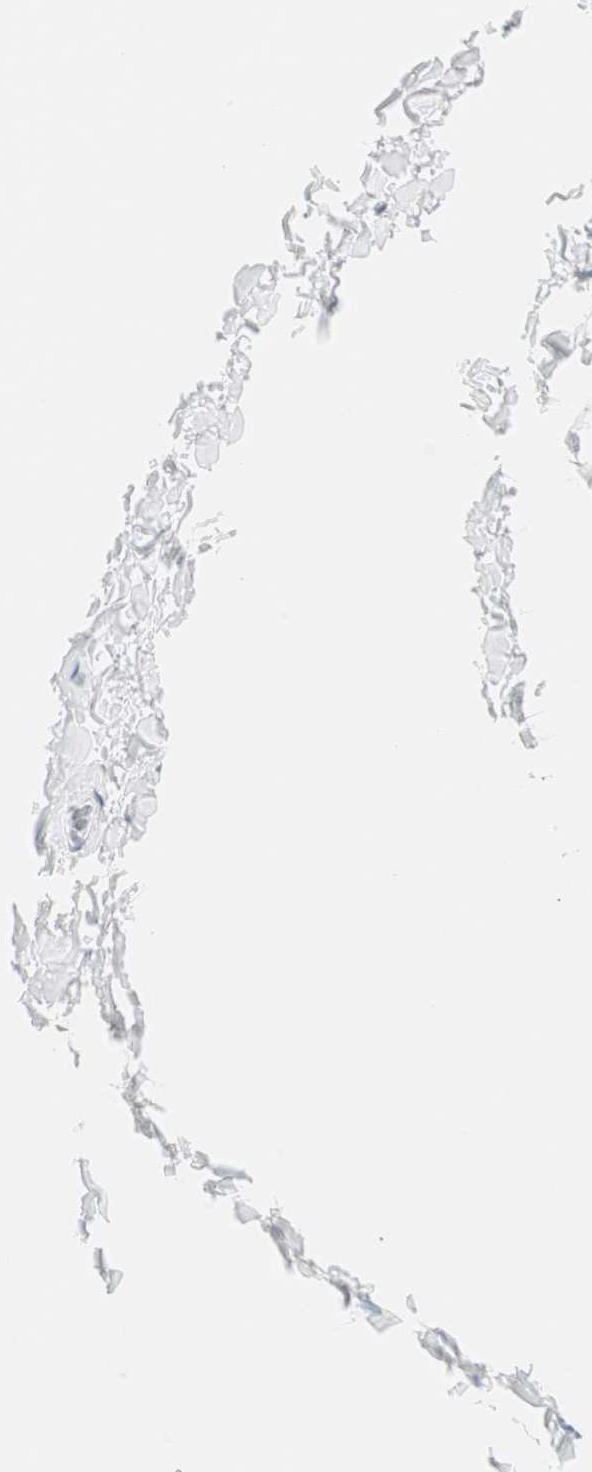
{"staining": {"intensity": "negative", "quantity": "none", "location": "none"}, "tissue": "adipose tissue", "cell_type": "Adipocytes", "image_type": "normal", "snomed": [{"axis": "morphology", "description": "Normal tissue, NOS"}, {"axis": "topography", "description": "Soft tissue"}], "caption": "This is an immunohistochemistry micrograph of benign human adipose tissue. There is no positivity in adipocytes.", "gene": "MLLT10", "patient": {"sex": "male", "age": 26}}